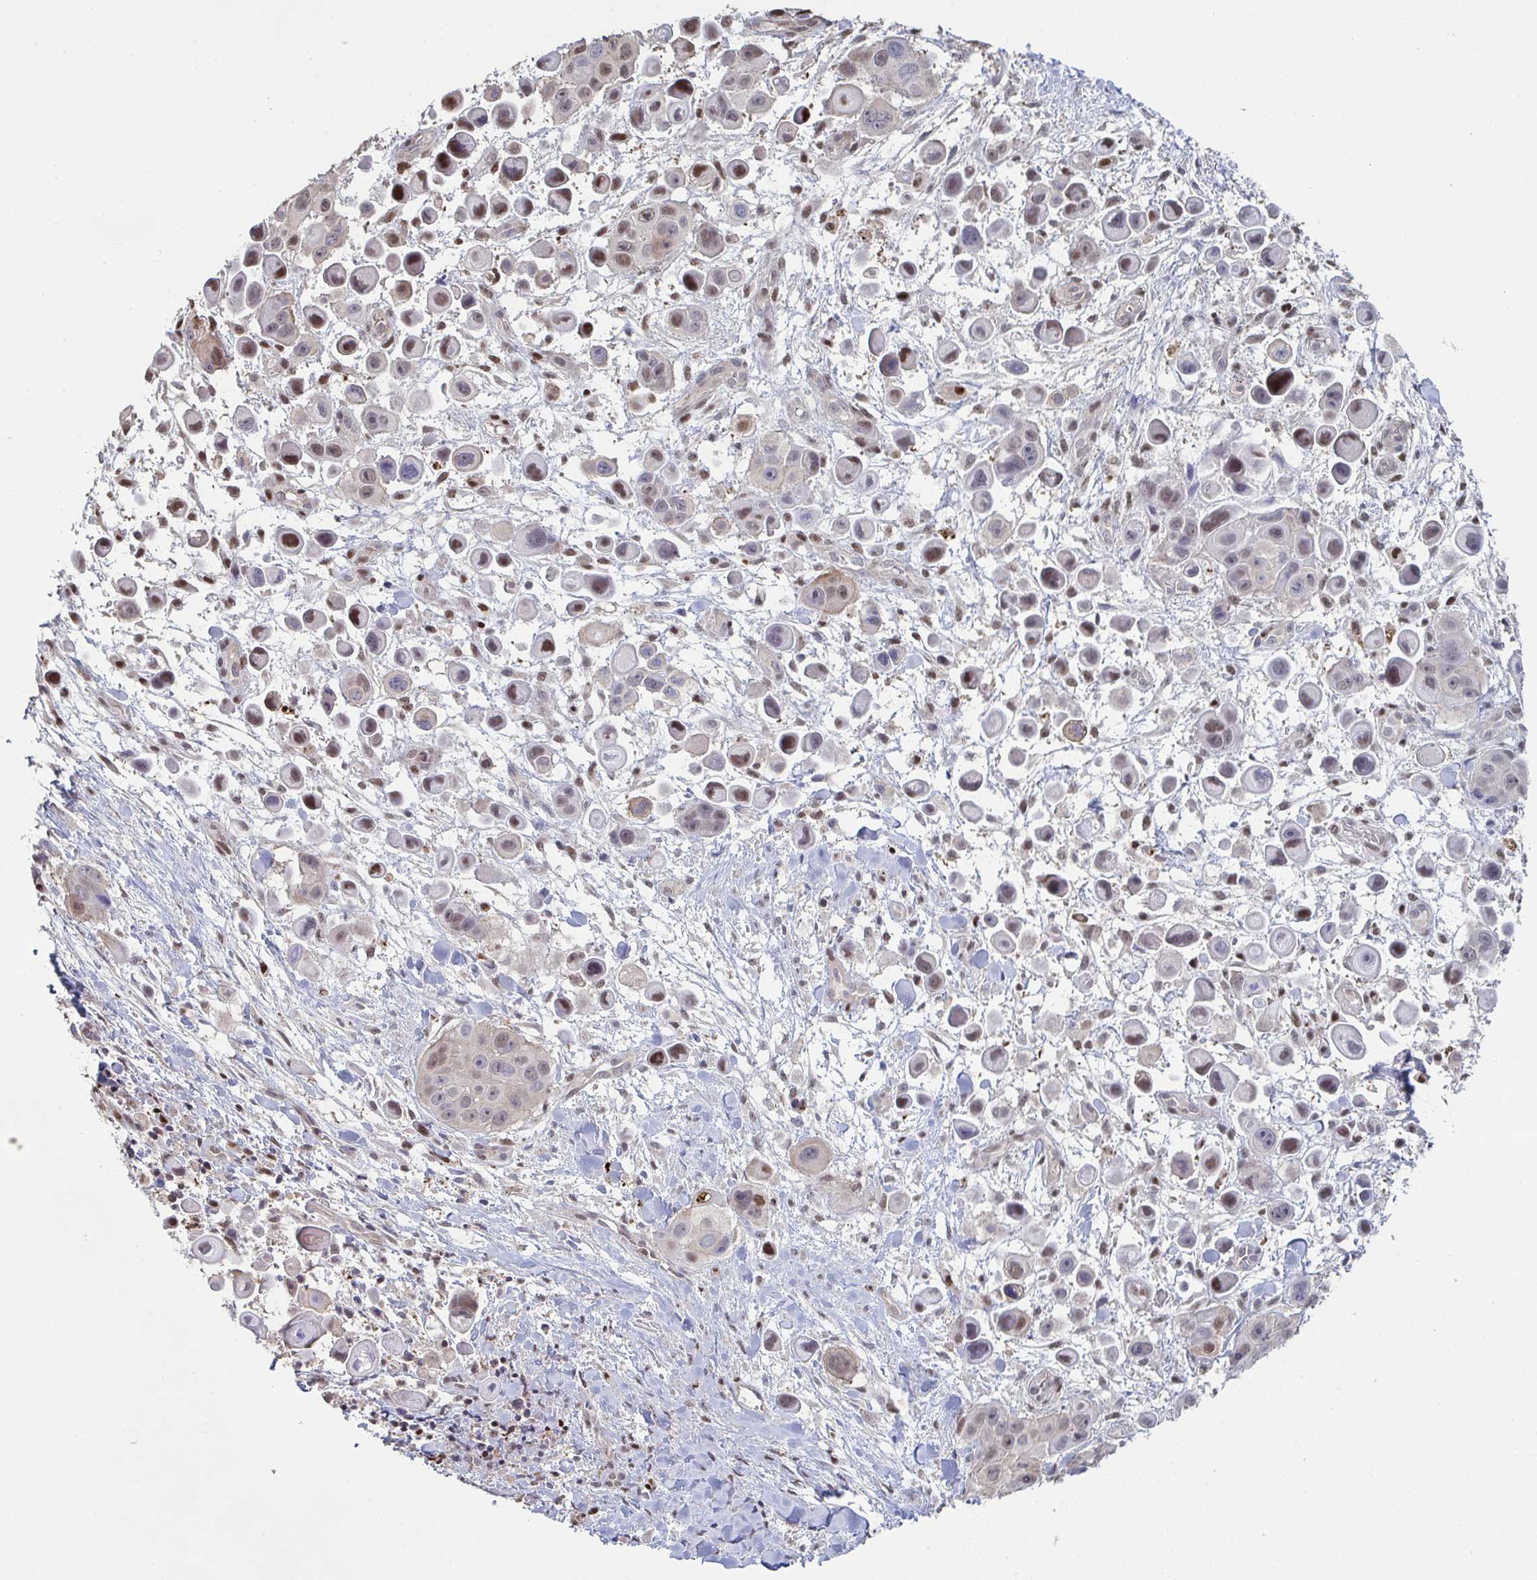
{"staining": {"intensity": "moderate", "quantity": "25%-75%", "location": "nuclear"}, "tissue": "skin cancer", "cell_type": "Tumor cells", "image_type": "cancer", "snomed": [{"axis": "morphology", "description": "Squamous cell carcinoma, NOS"}, {"axis": "topography", "description": "Skin"}], "caption": "The immunohistochemical stain labels moderate nuclear expression in tumor cells of skin cancer tissue.", "gene": "ACD", "patient": {"sex": "male", "age": 67}}